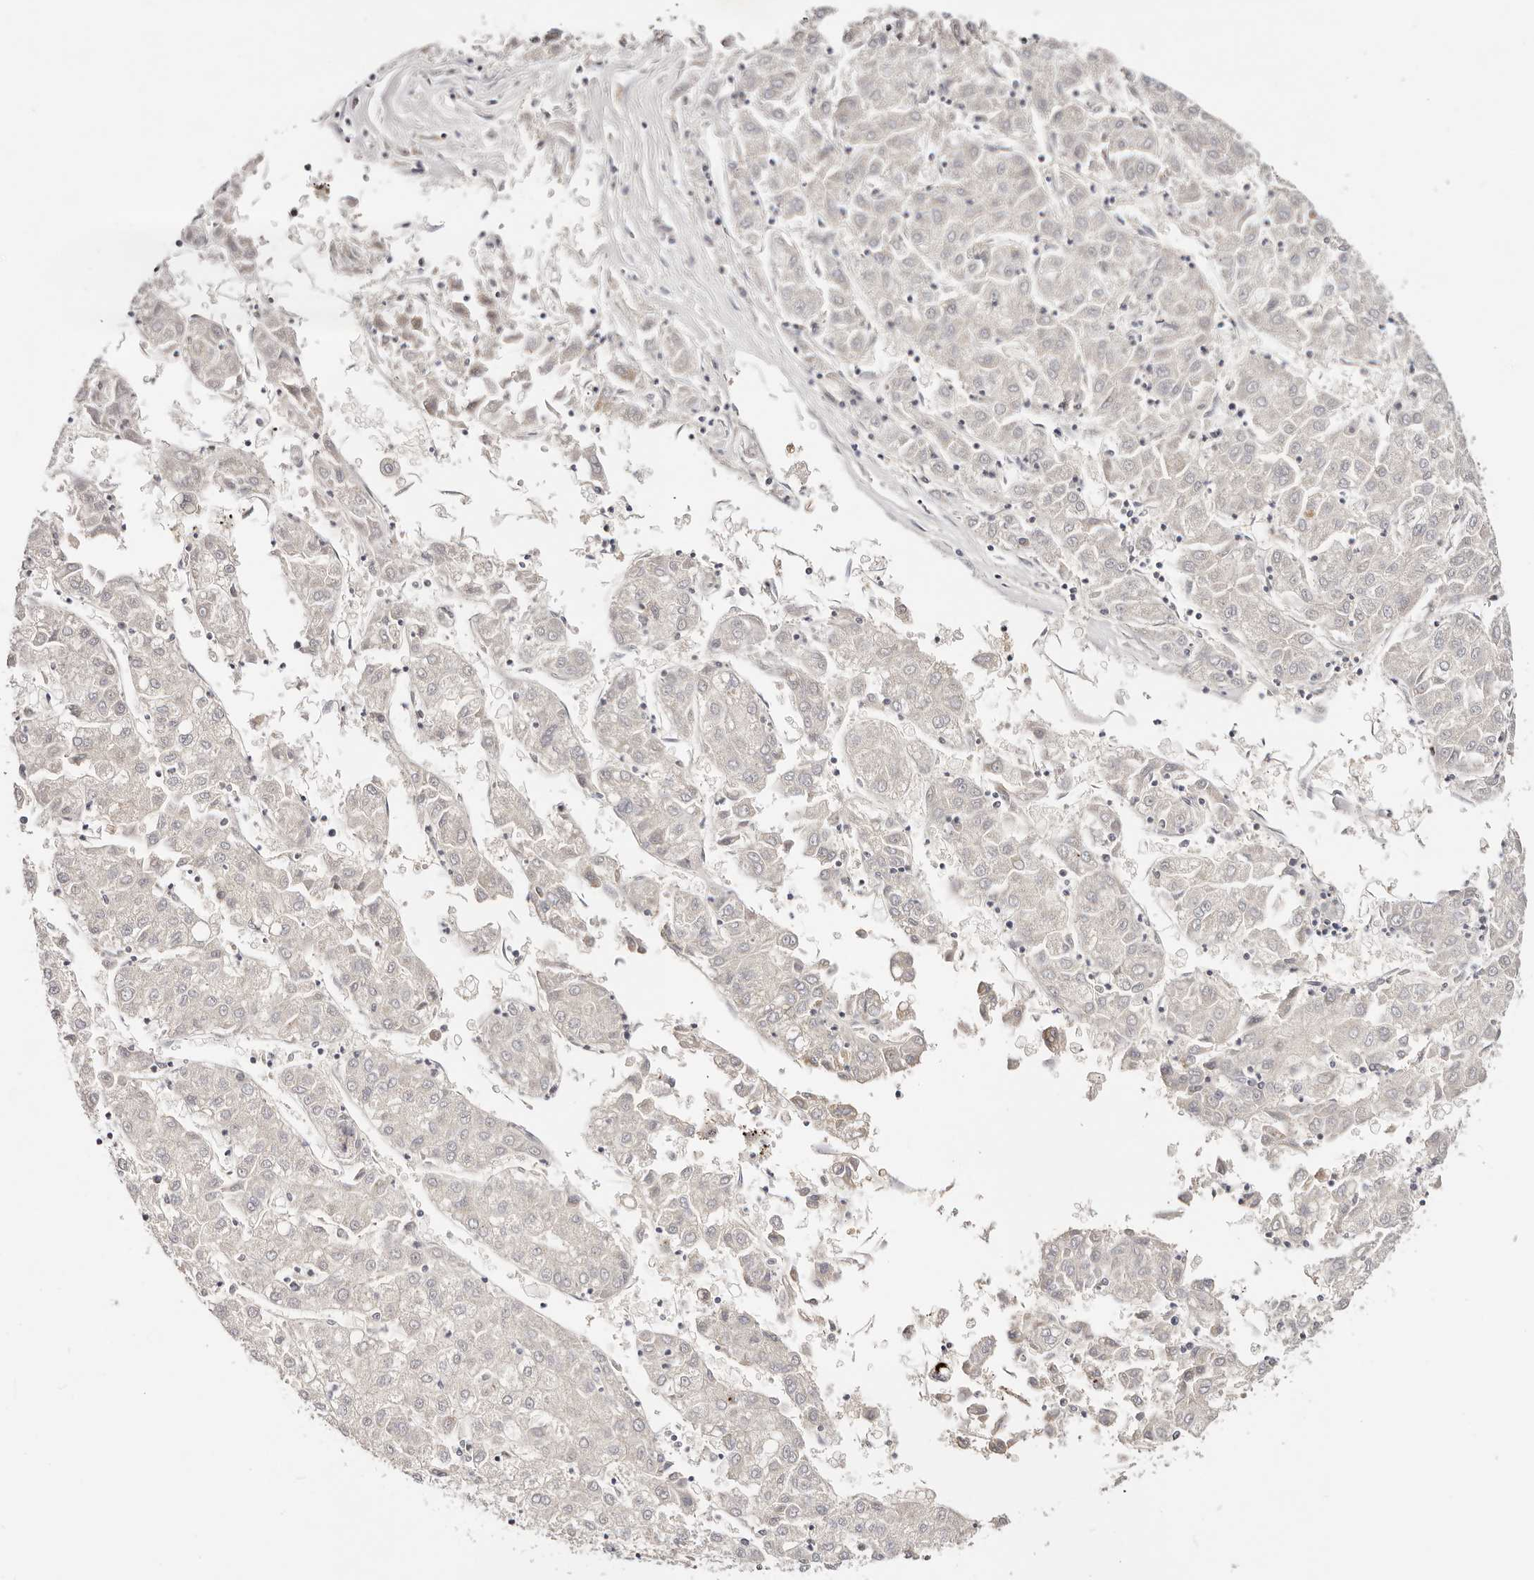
{"staining": {"intensity": "negative", "quantity": "none", "location": "none"}, "tissue": "liver cancer", "cell_type": "Tumor cells", "image_type": "cancer", "snomed": [{"axis": "morphology", "description": "Carcinoma, Hepatocellular, NOS"}, {"axis": "topography", "description": "Liver"}], "caption": "The histopathology image demonstrates no significant positivity in tumor cells of hepatocellular carcinoma (liver).", "gene": "GNA13", "patient": {"sex": "male", "age": 72}}